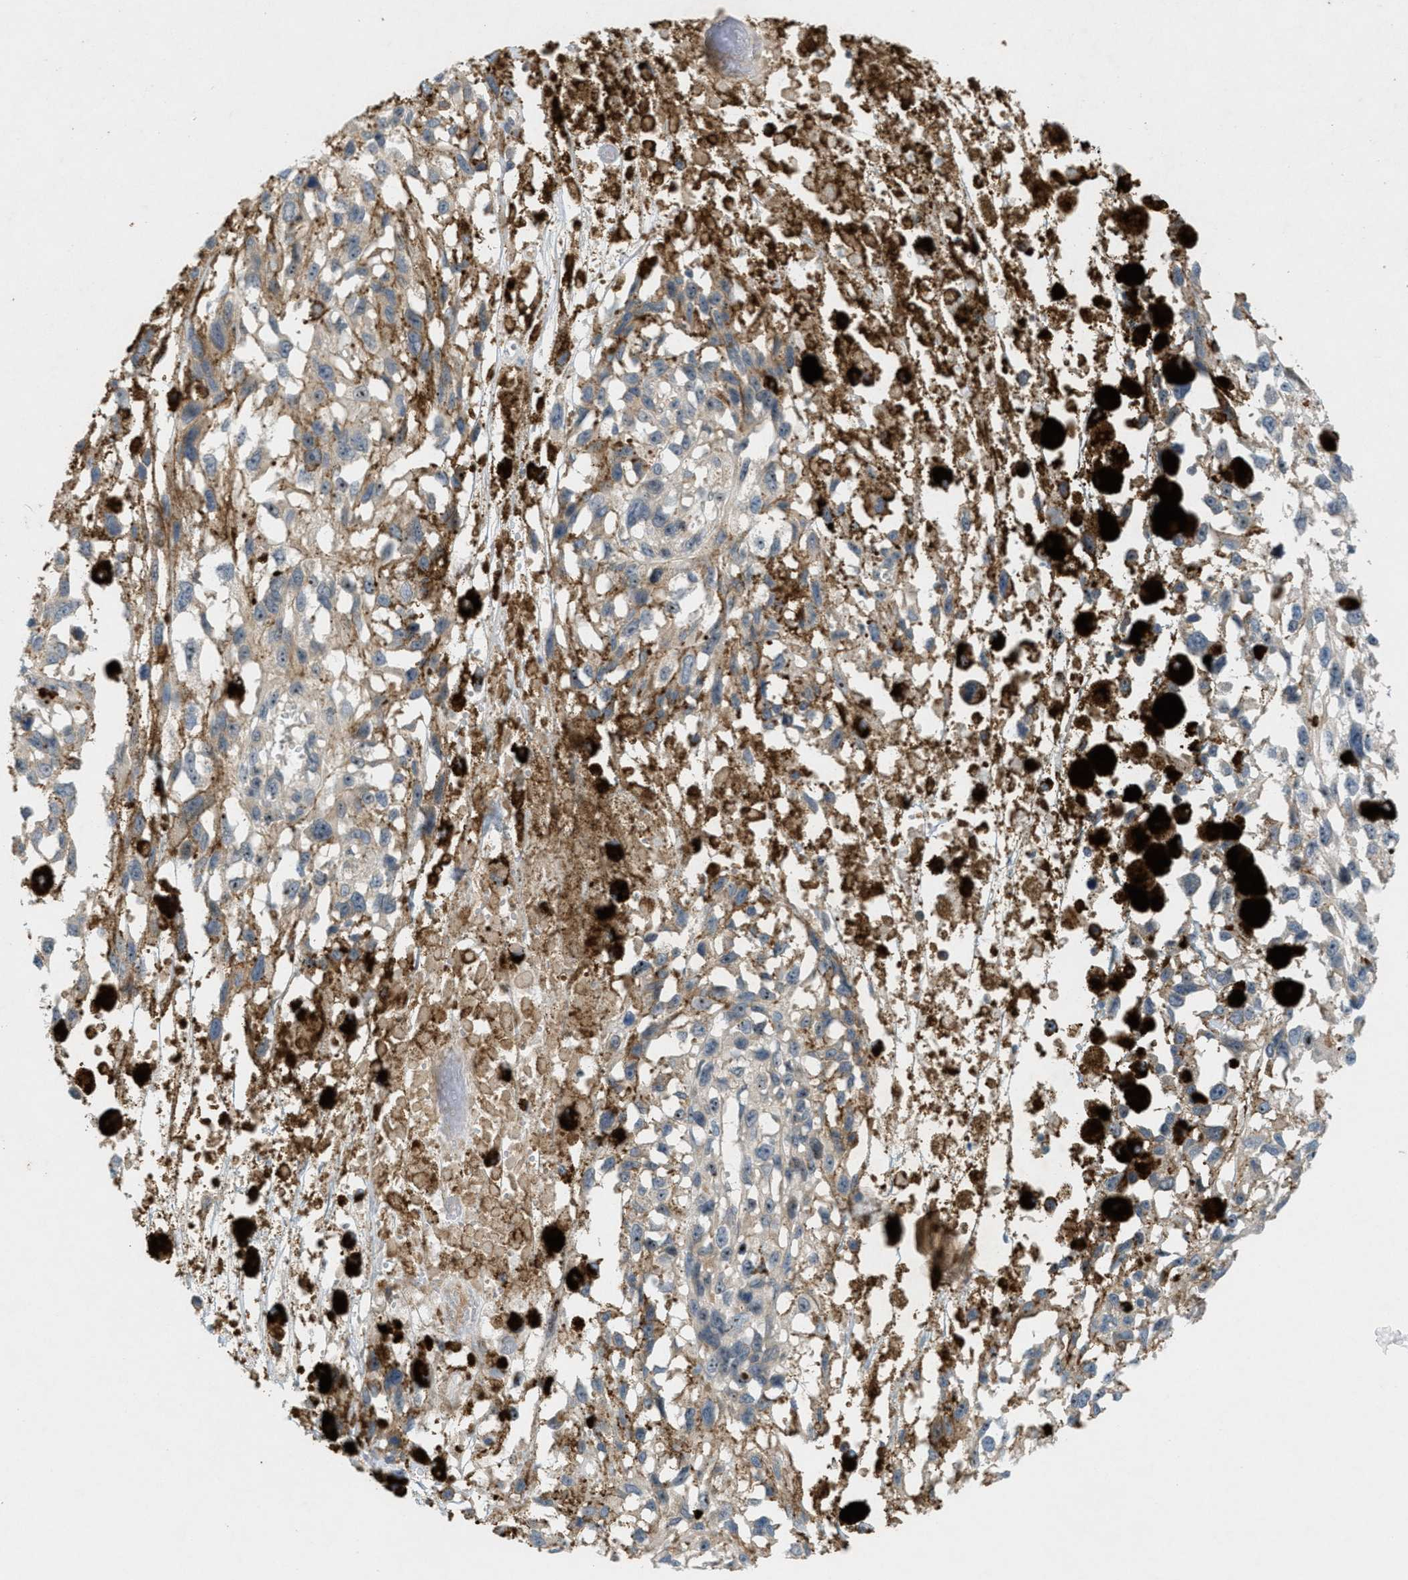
{"staining": {"intensity": "weak", "quantity": "<25%", "location": "cytoplasmic/membranous,nuclear"}, "tissue": "melanoma", "cell_type": "Tumor cells", "image_type": "cancer", "snomed": [{"axis": "morphology", "description": "Malignant melanoma, Metastatic site"}, {"axis": "topography", "description": "Lymph node"}], "caption": "Image shows no significant protein positivity in tumor cells of melanoma.", "gene": "SIGMAR1", "patient": {"sex": "male", "age": 59}}